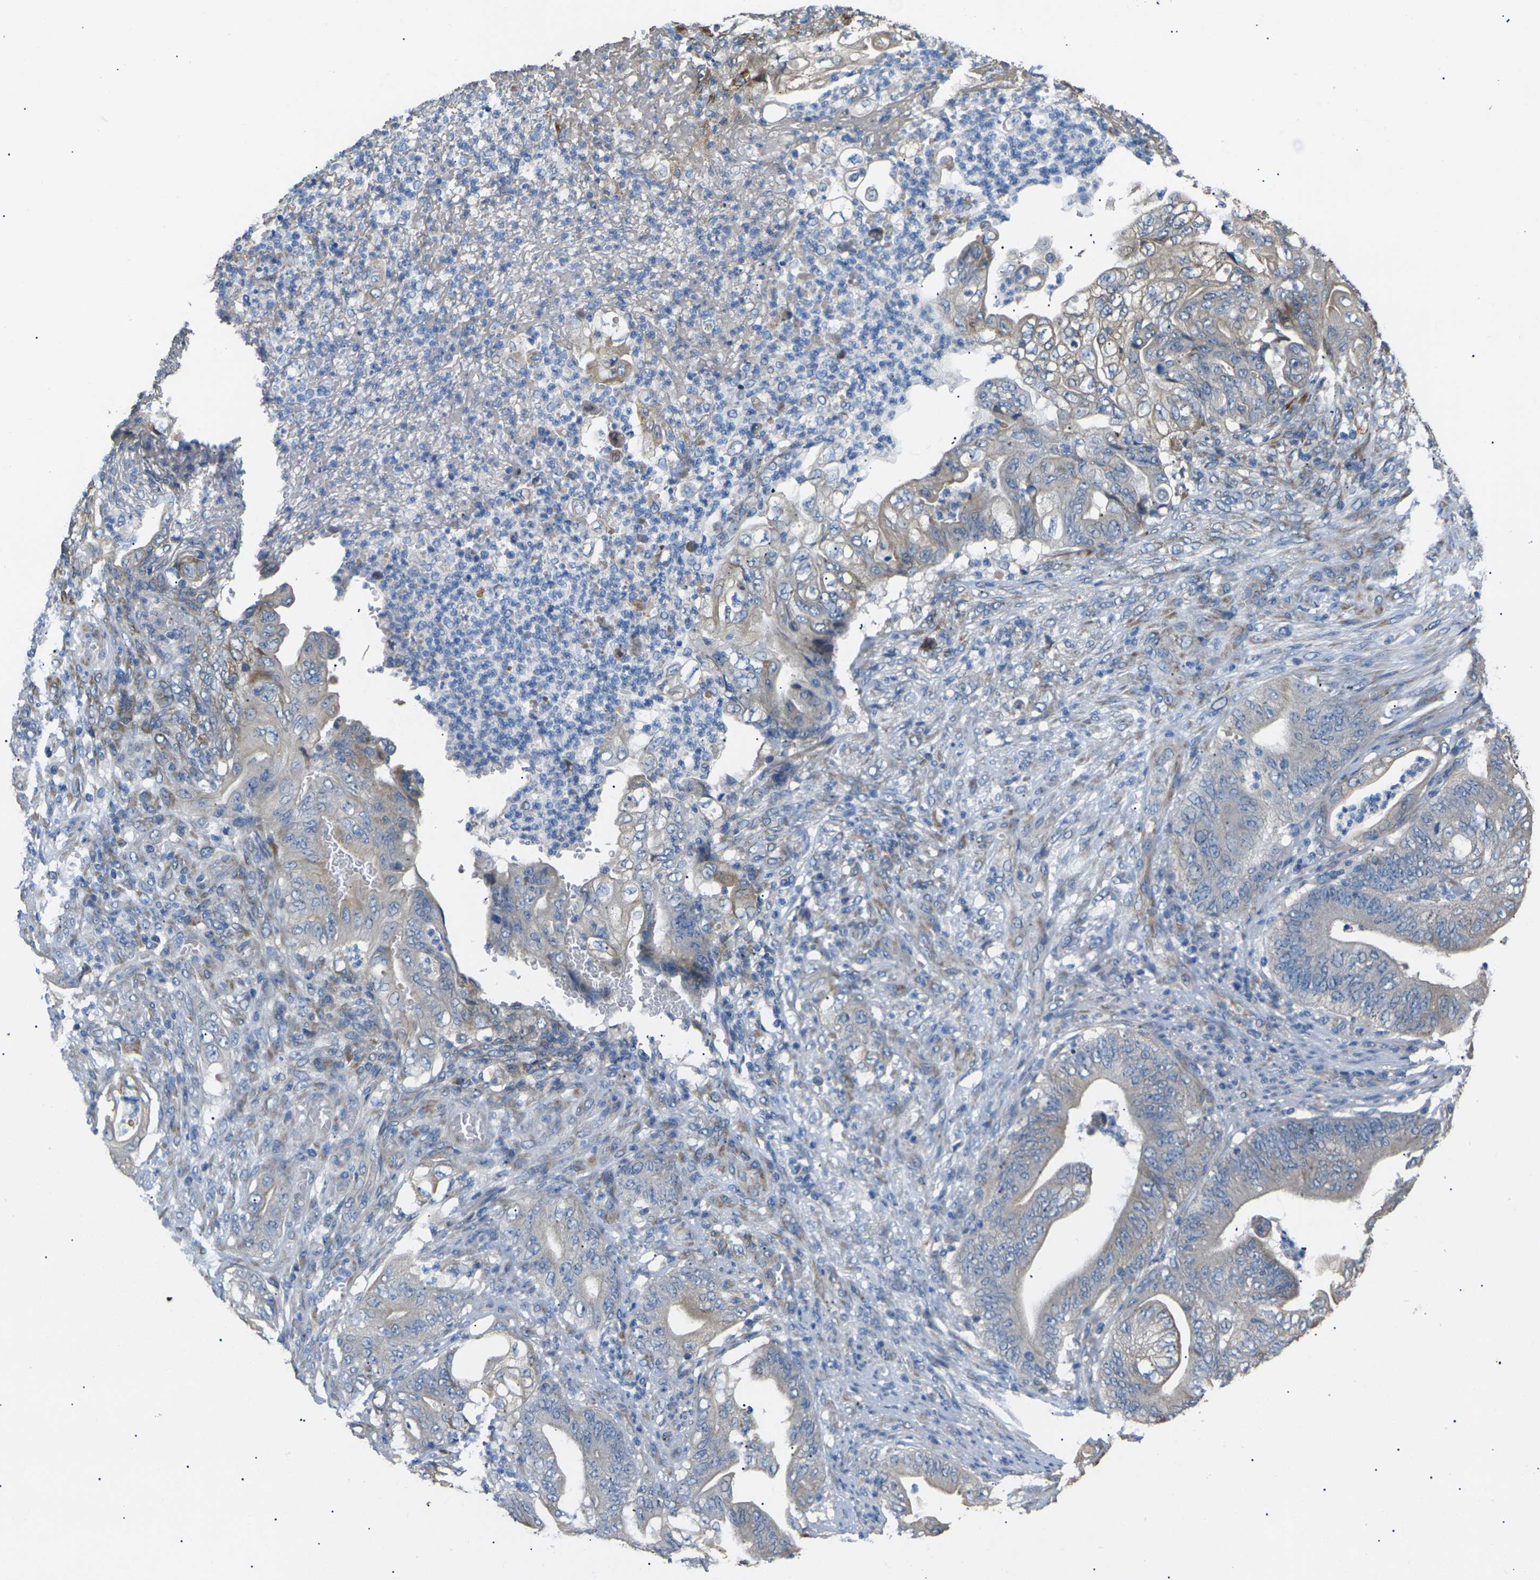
{"staining": {"intensity": "moderate", "quantity": "25%-75%", "location": "cytoplasmic/membranous"}, "tissue": "stomach cancer", "cell_type": "Tumor cells", "image_type": "cancer", "snomed": [{"axis": "morphology", "description": "Adenocarcinoma, NOS"}, {"axis": "topography", "description": "Stomach"}], "caption": "The immunohistochemical stain highlights moderate cytoplasmic/membranous positivity in tumor cells of adenocarcinoma (stomach) tissue. (DAB IHC, brown staining for protein, blue staining for nuclei).", "gene": "KLHDC8B", "patient": {"sex": "female", "age": 73}}